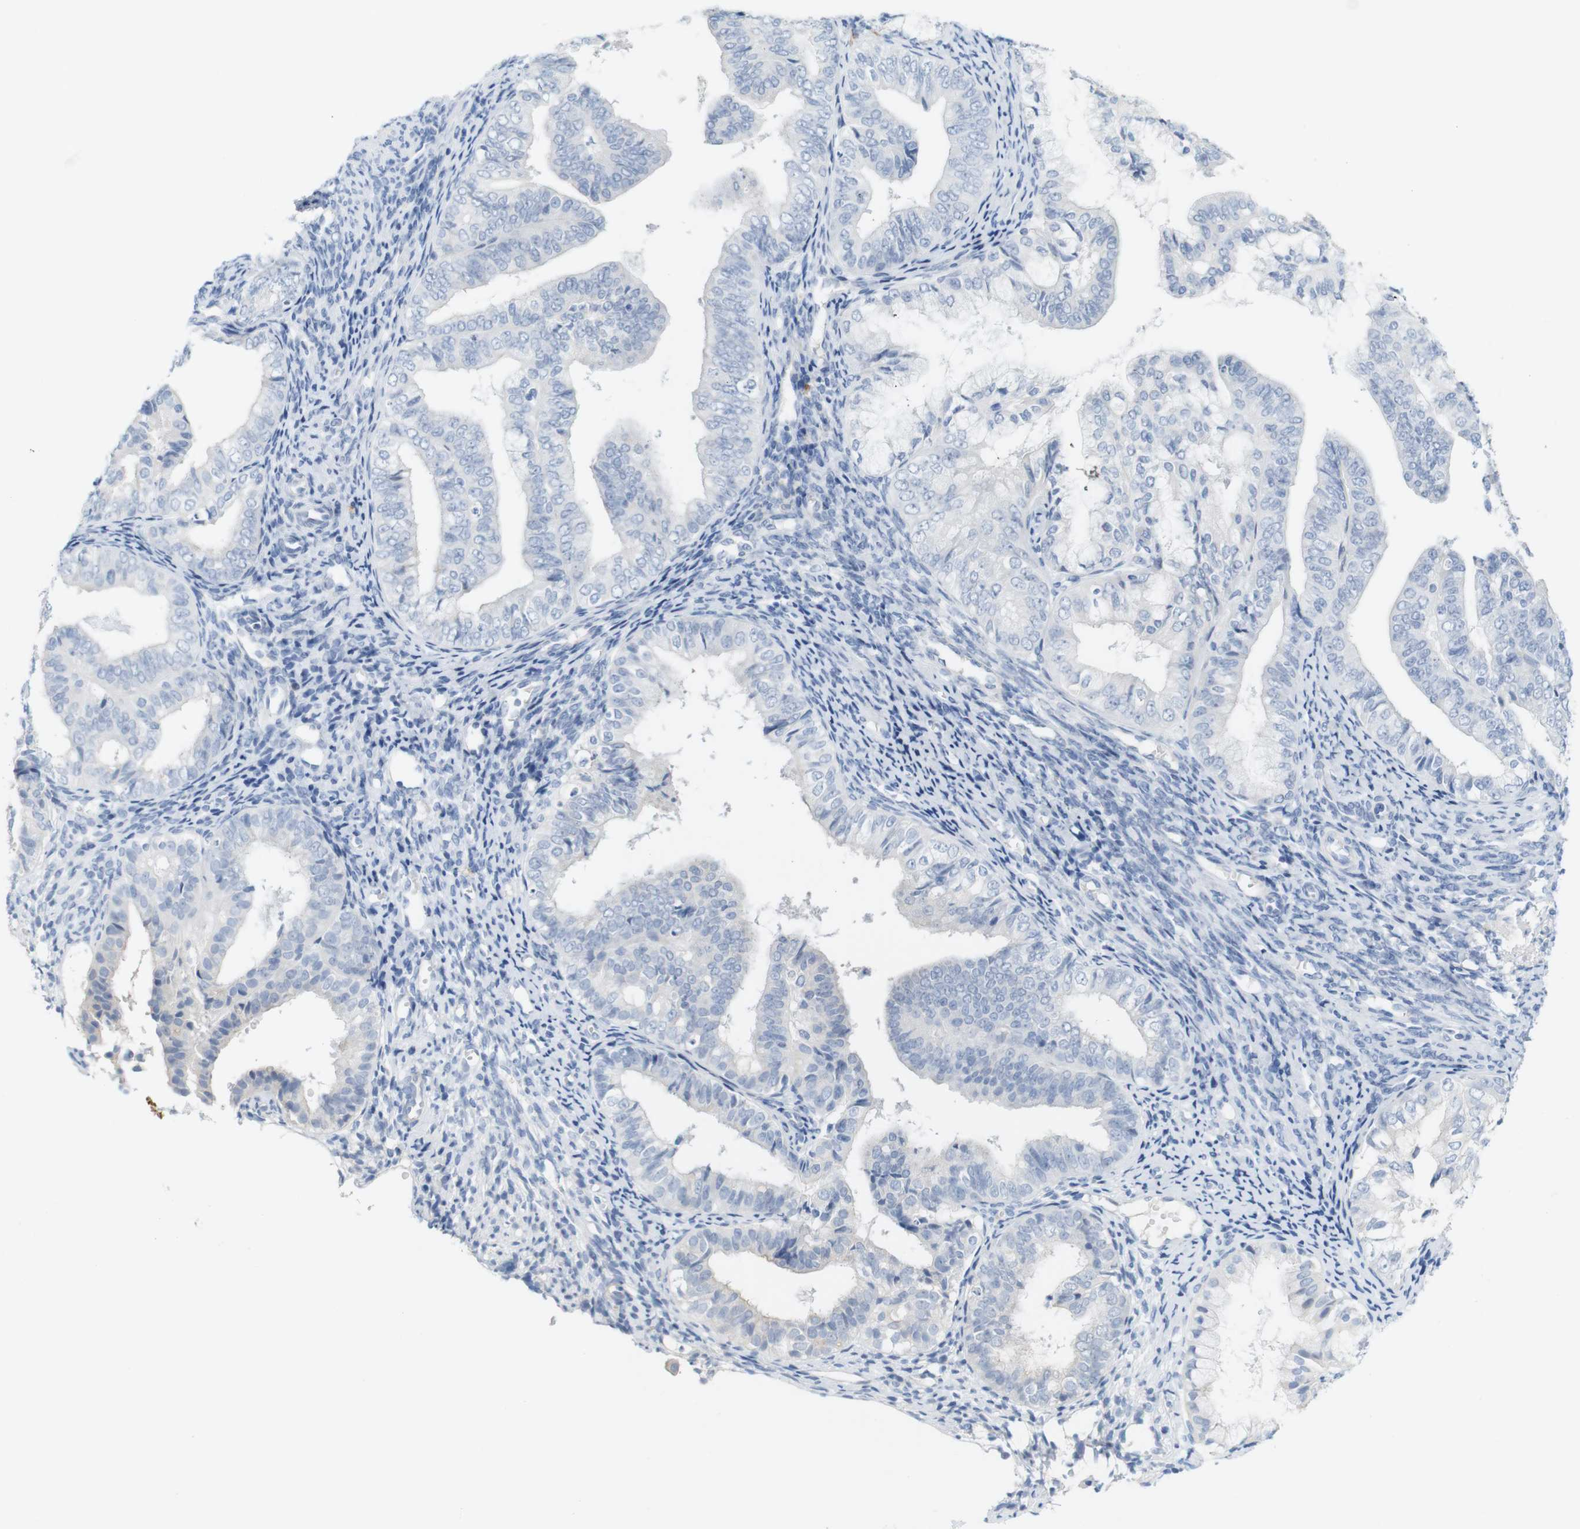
{"staining": {"intensity": "negative", "quantity": "none", "location": "none"}, "tissue": "endometrial cancer", "cell_type": "Tumor cells", "image_type": "cancer", "snomed": [{"axis": "morphology", "description": "Adenocarcinoma, NOS"}, {"axis": "topography", "description": "Endometrium"}], "caption": "Endometrial cancer (adenocarcinoma) was stained to show a protein in brown. There is no significant staining in tumor cells.", "gene": "RGS9", "patient": {"sex": "female", "age": 63}}